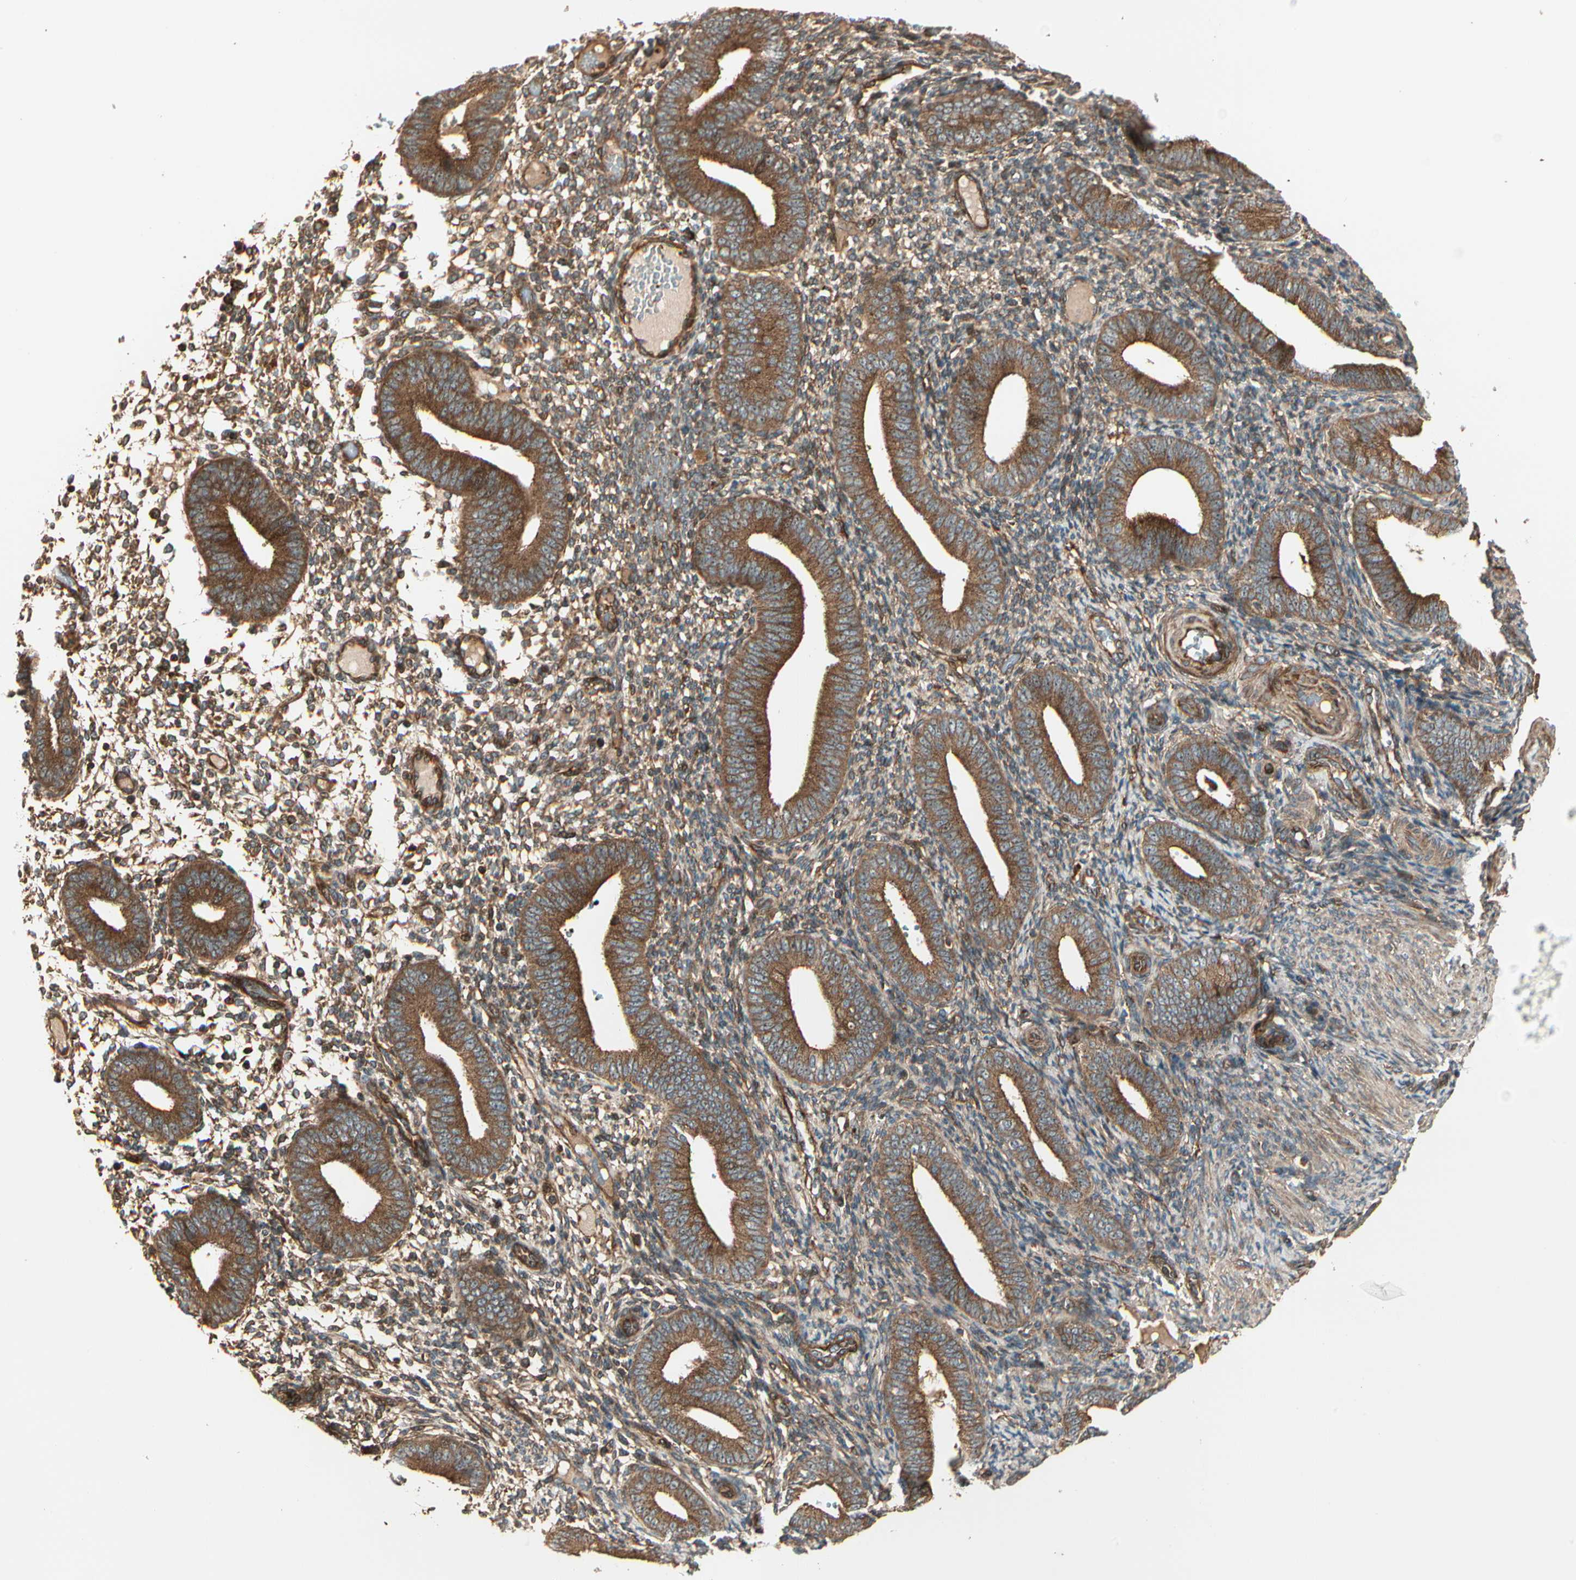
{"staining": {"intensity": "strong", "quantity": "25%-75%", "location": "cytoplasmic/membranous"}, "tissue": "endometrium", "cell_type": "Cells in endometrial stroma", "image_type": "normal", "snomed": [{"axis": "morphology", "description": "Normal tissue, NOS"}, {"axis": "topography", "description": "Endometrium"}], "caption": "Immunohistochemistry micrograph of benign endometrium: human endometrium stained using immunohistochemistry (IHC) exhibits high levels of strong protein expression localized specifically in the cytoplasmic/membranous of cells in endometrial stroma, appearing as a cytoplasmic/membranous brown color.", "gene": "FKBP15", "patient": {"sex": "female", "age": 42}}